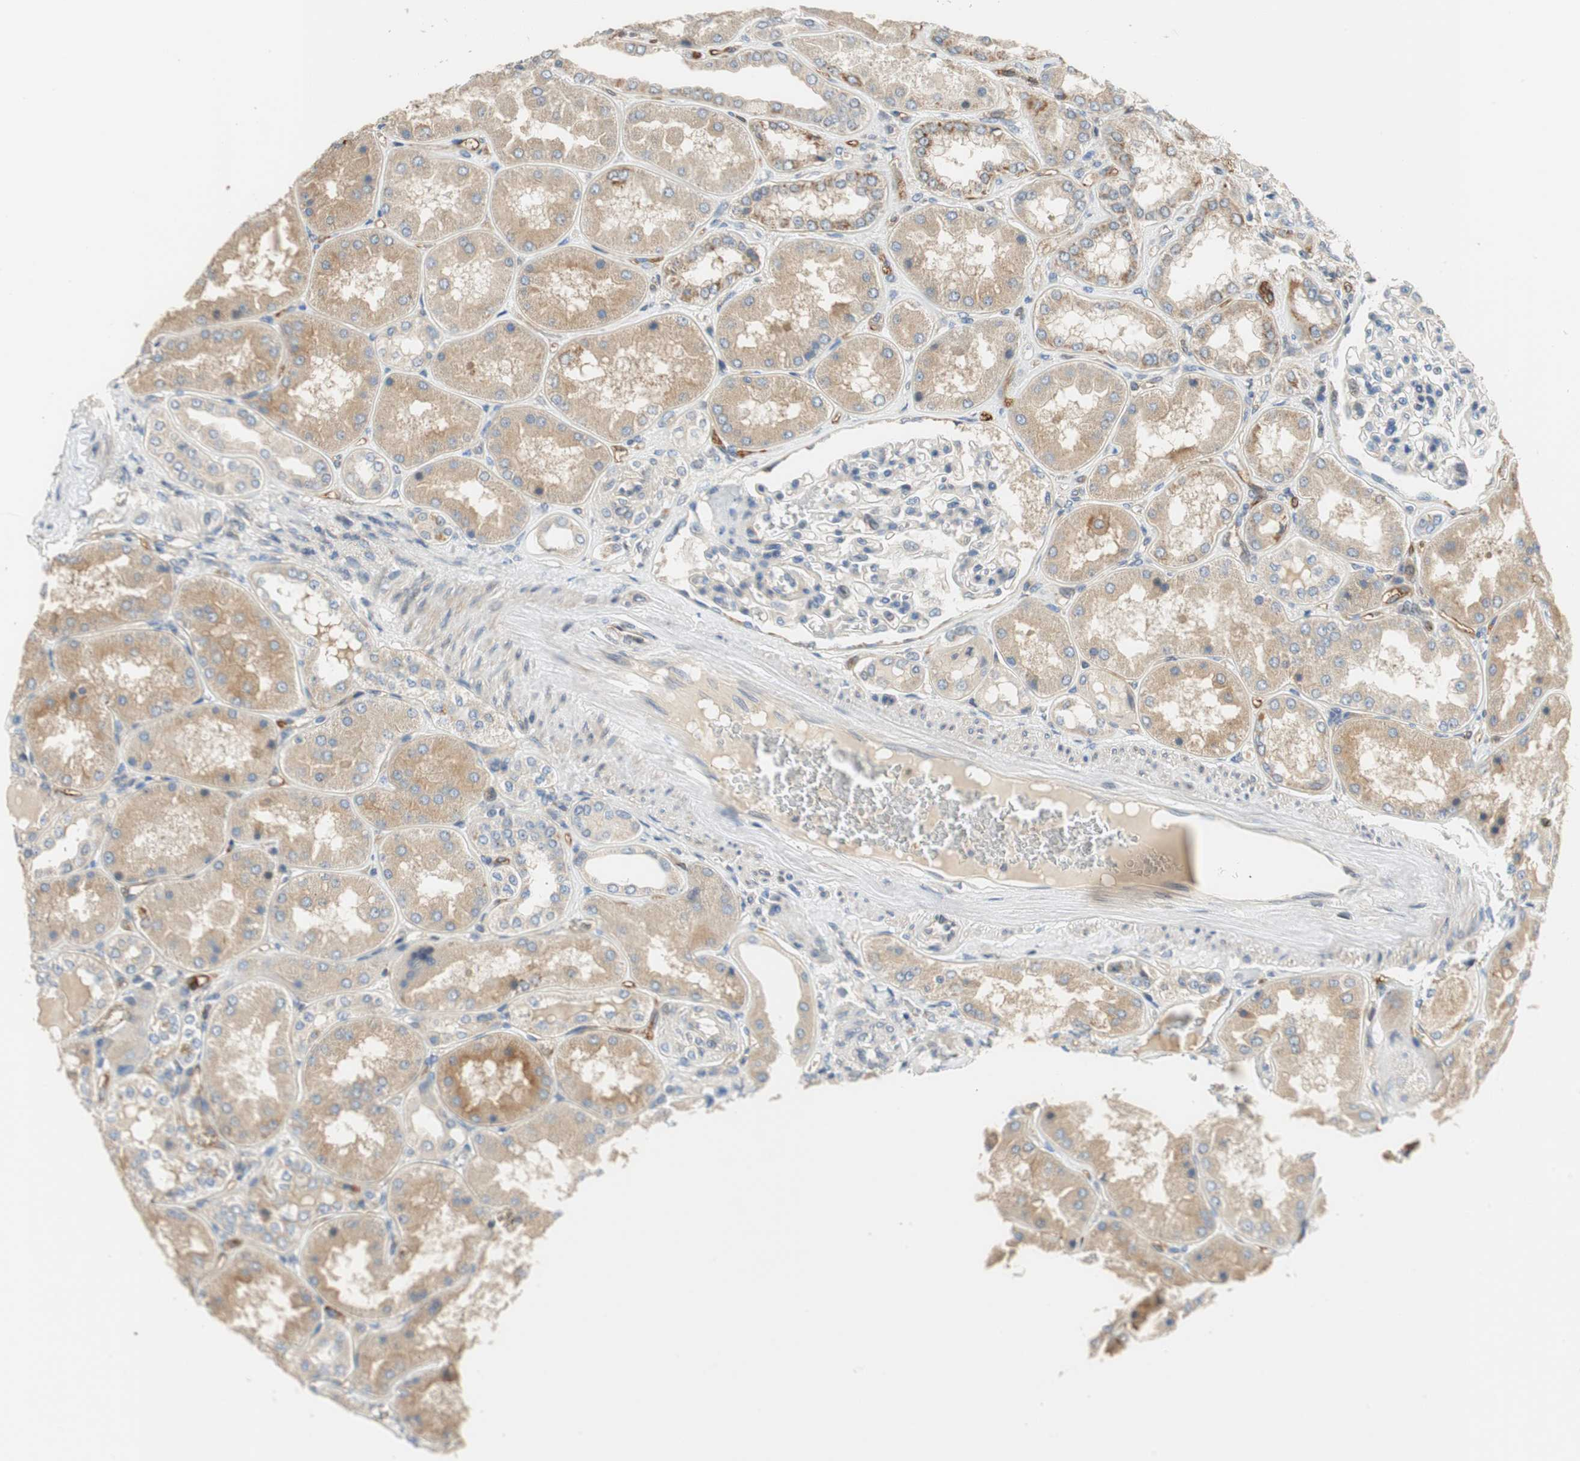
{"staining": {"intensity": "negative", "quantity": "none", "location": "none"}, "tissue": "kidney", "cell_type": "Cells in glomeruli", "image_type": "normal", "snomed": [{"axis": "morphology", "description": "Normal tissue, NOS"}, {"axis": "topography", "description": "Kidney"}], "caption": "This is a photomicrograph of immunohistochemistry (IHC) staining of benign kidney, which shows no expression in cells in glomeruli.", "gene": "ALPL", "patient": {"sex": "female", "age": 56}}